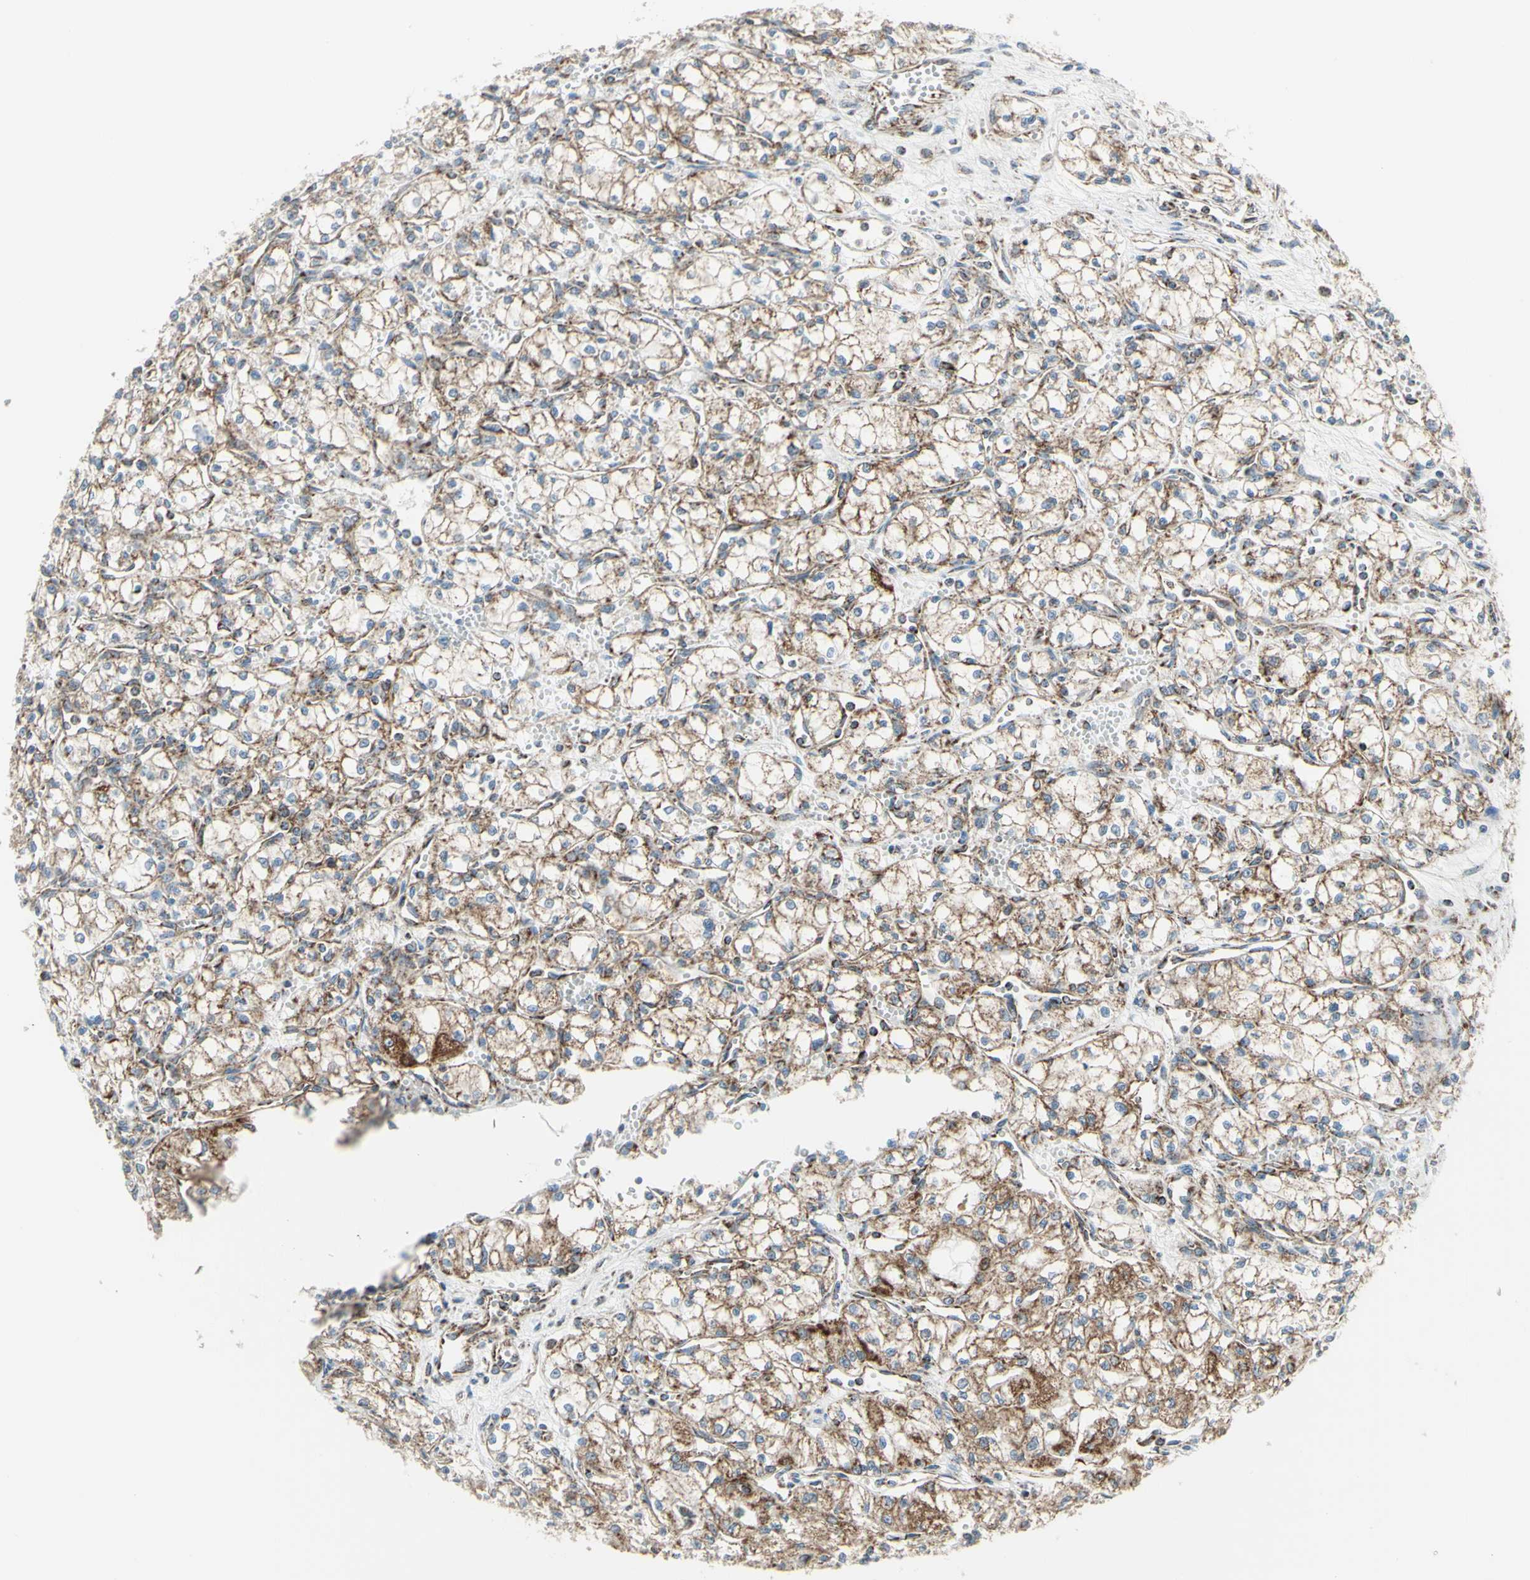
{"staining": {"intensity": "weak", "quantity": "25%-75%", "location": "cytoplasmic/membranous"}, "tissue": "renal cancer", "cell_type": "Tumor cells", "image_type": "cancer", "snomed": [{"axis": "morphology", "description": "Normal tissue, NOS"}, {"axis": "morphology", "description": "Adenocarcinoma, NOS"}, {"axis": "topography", "description": "Kidney"}], "caption": "The histopathology image displays staining of adenocarcinoma (renal), revealing weak cytoplasmic/membranous protein expression (brown color) within tumor cells. (brown staining indicates protein expression, while blue staining denotes nuclei).", "gene": "FAM171B", "patient": {"sex": "male", "age": 59}}